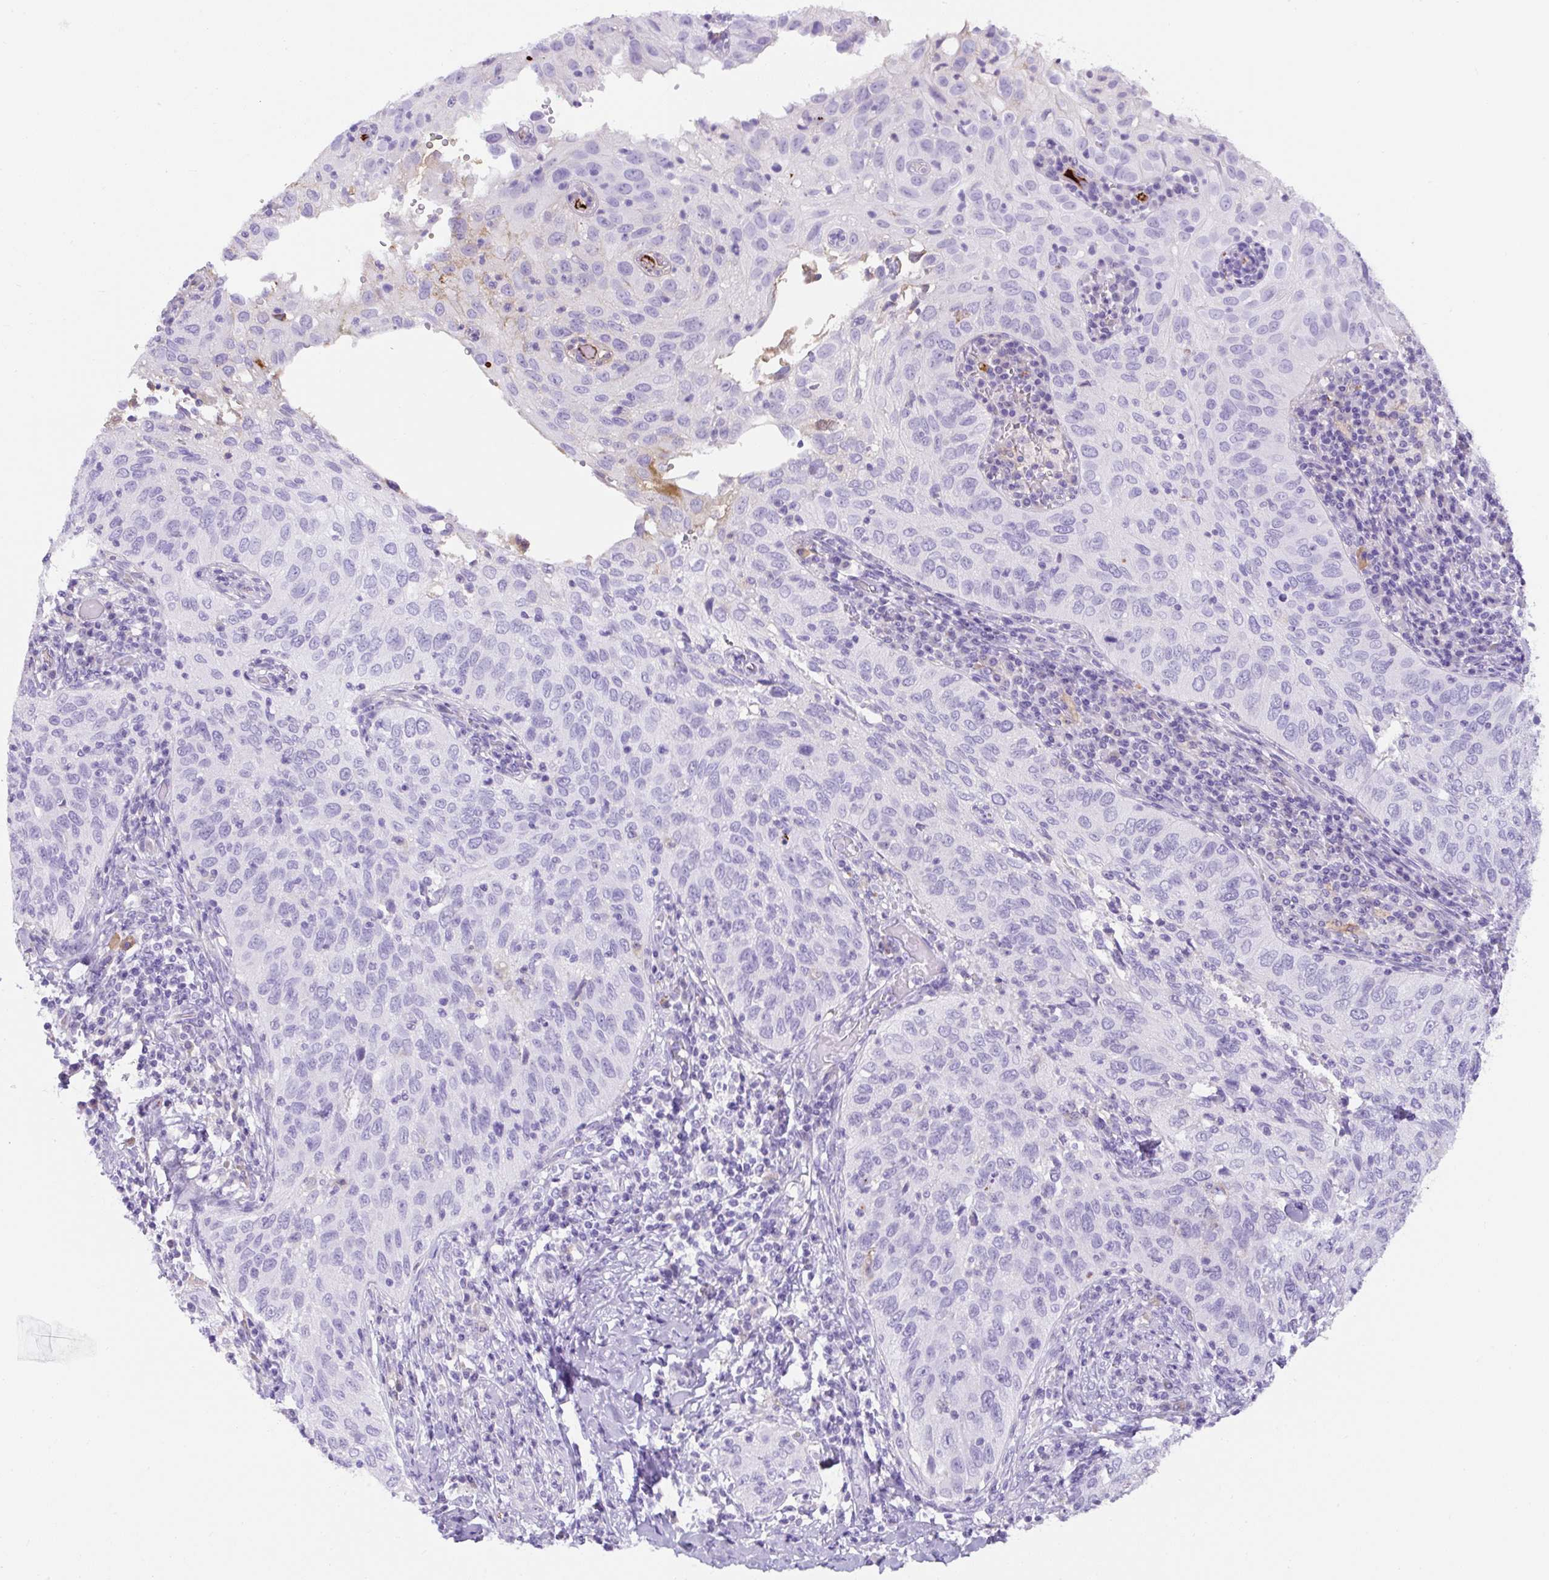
{"staining": {"intensity": "negative", "quantity": "none", "location": "none"}, "tissue": "cervical cancer", "cell_type": "Tumor cells", "image_type": "cancer", "snomed": [{"axis": "morphology", "description": "Squamous cell carcinoma, NOS"}, {"axis": "topography", "description": "Cervix"}], "caption": "A histopathology image of human cervical squamous cell carcinoma is negative for staining in tumor cells. (DAB immunohistochemistry with hematoxylin counter stain).", "gene": "APOC4-APOC2", "patient": {"sex": "female", "age": 52}}